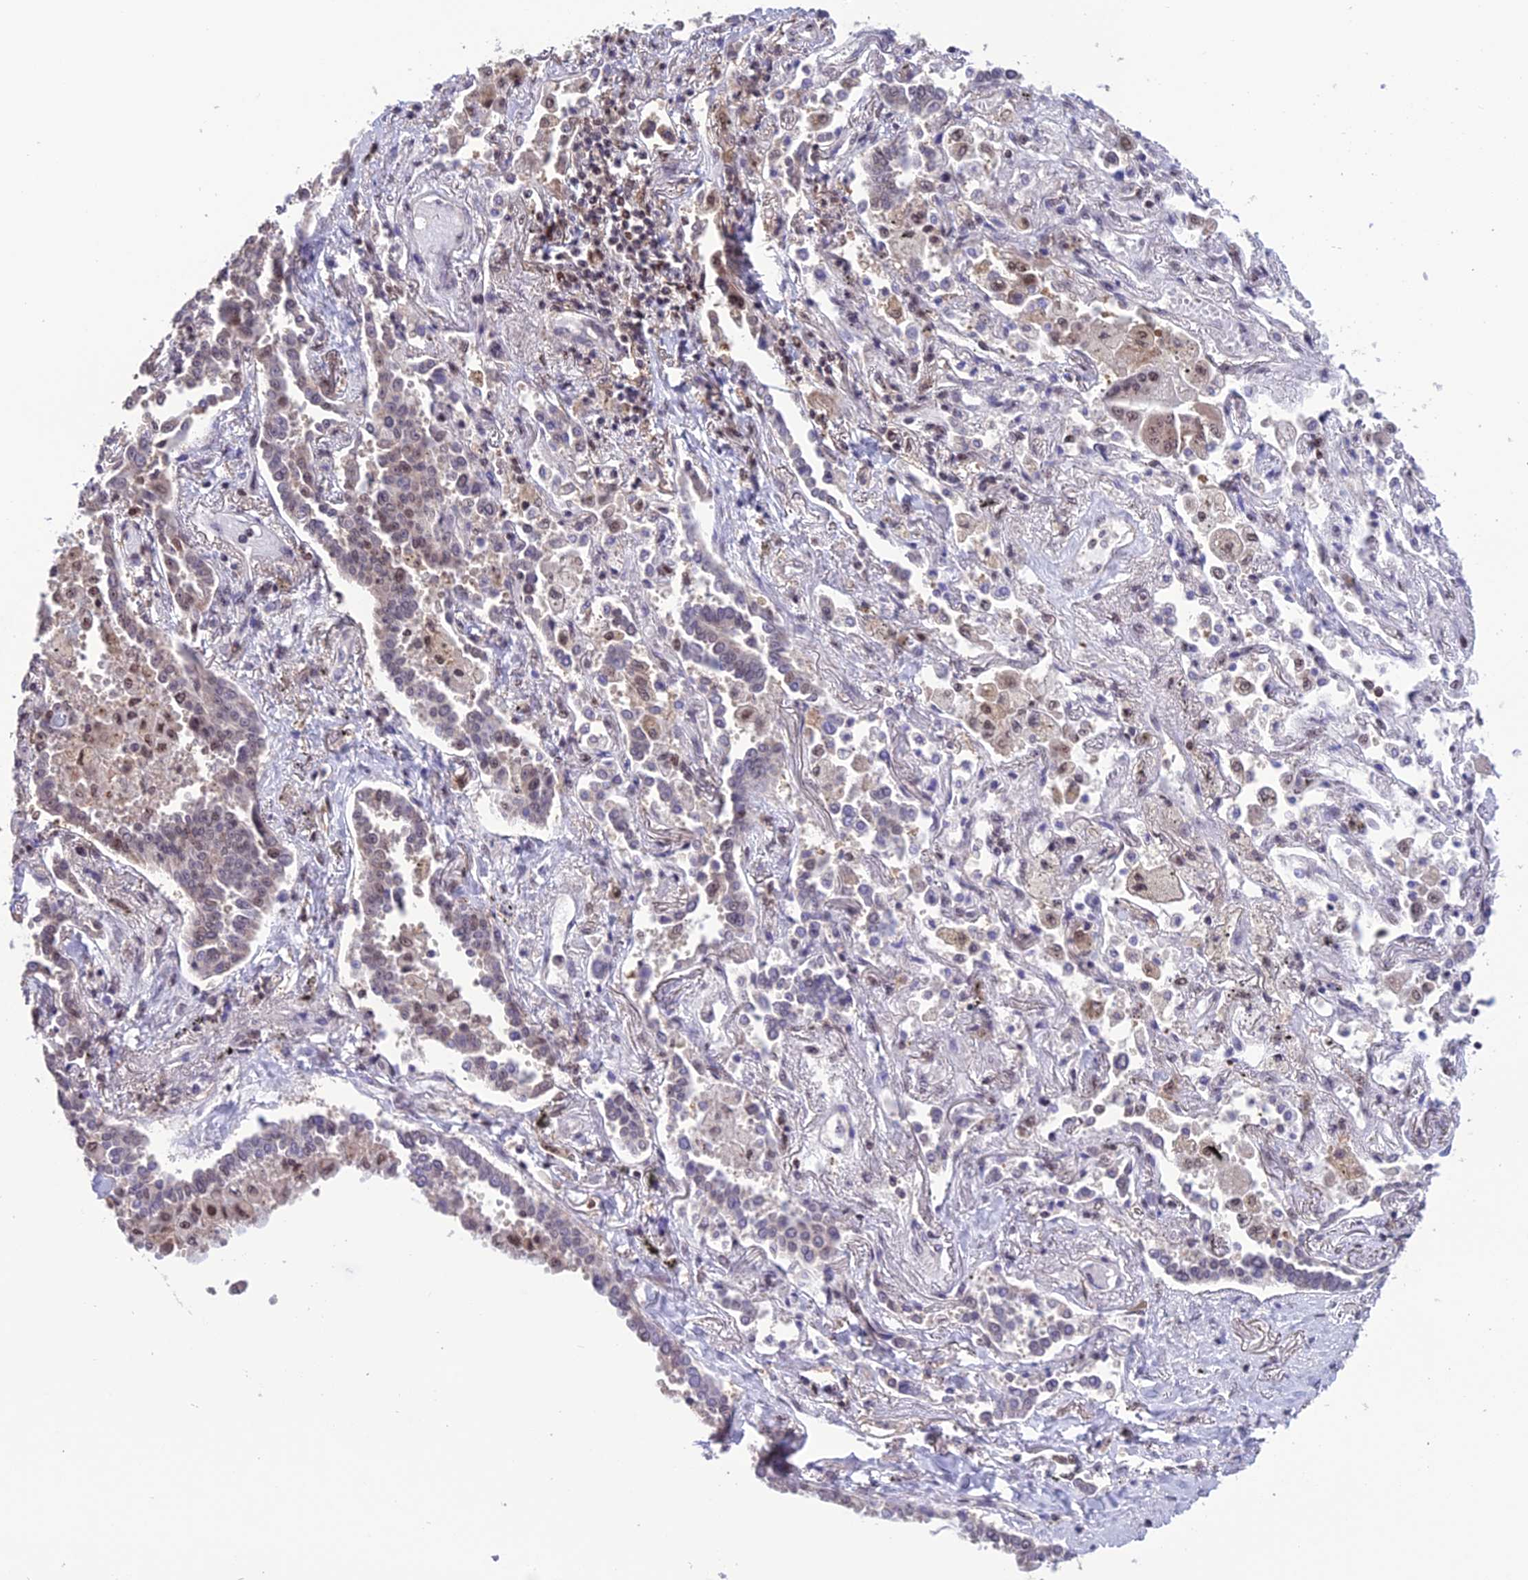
{"staining": {"intensity": "moderate", "quantity": "25%-75%", "location": "cytoplasmic/membranous,nuclear"}, "tissue": "lung cancer", "cell_type": "Tumor cells", "image_type": "cancer", "snomed": [{"axis": "morphology", "description": "Adenocarcinoma, NOS"}, {"axis": "topography", "description": "Lung"}], "caption": "A high-resolution histopathology image shows immunohistochemistry (IHC) staining of lung adenocarcinoma, which exhibits moderate cytoplasmic/membranous and nuclear staining in about 25%-75% of tumor cells. Nuclei are stained in blue.", "gene": "MIS12", "patient": {"sex": "male", "age": 67}}